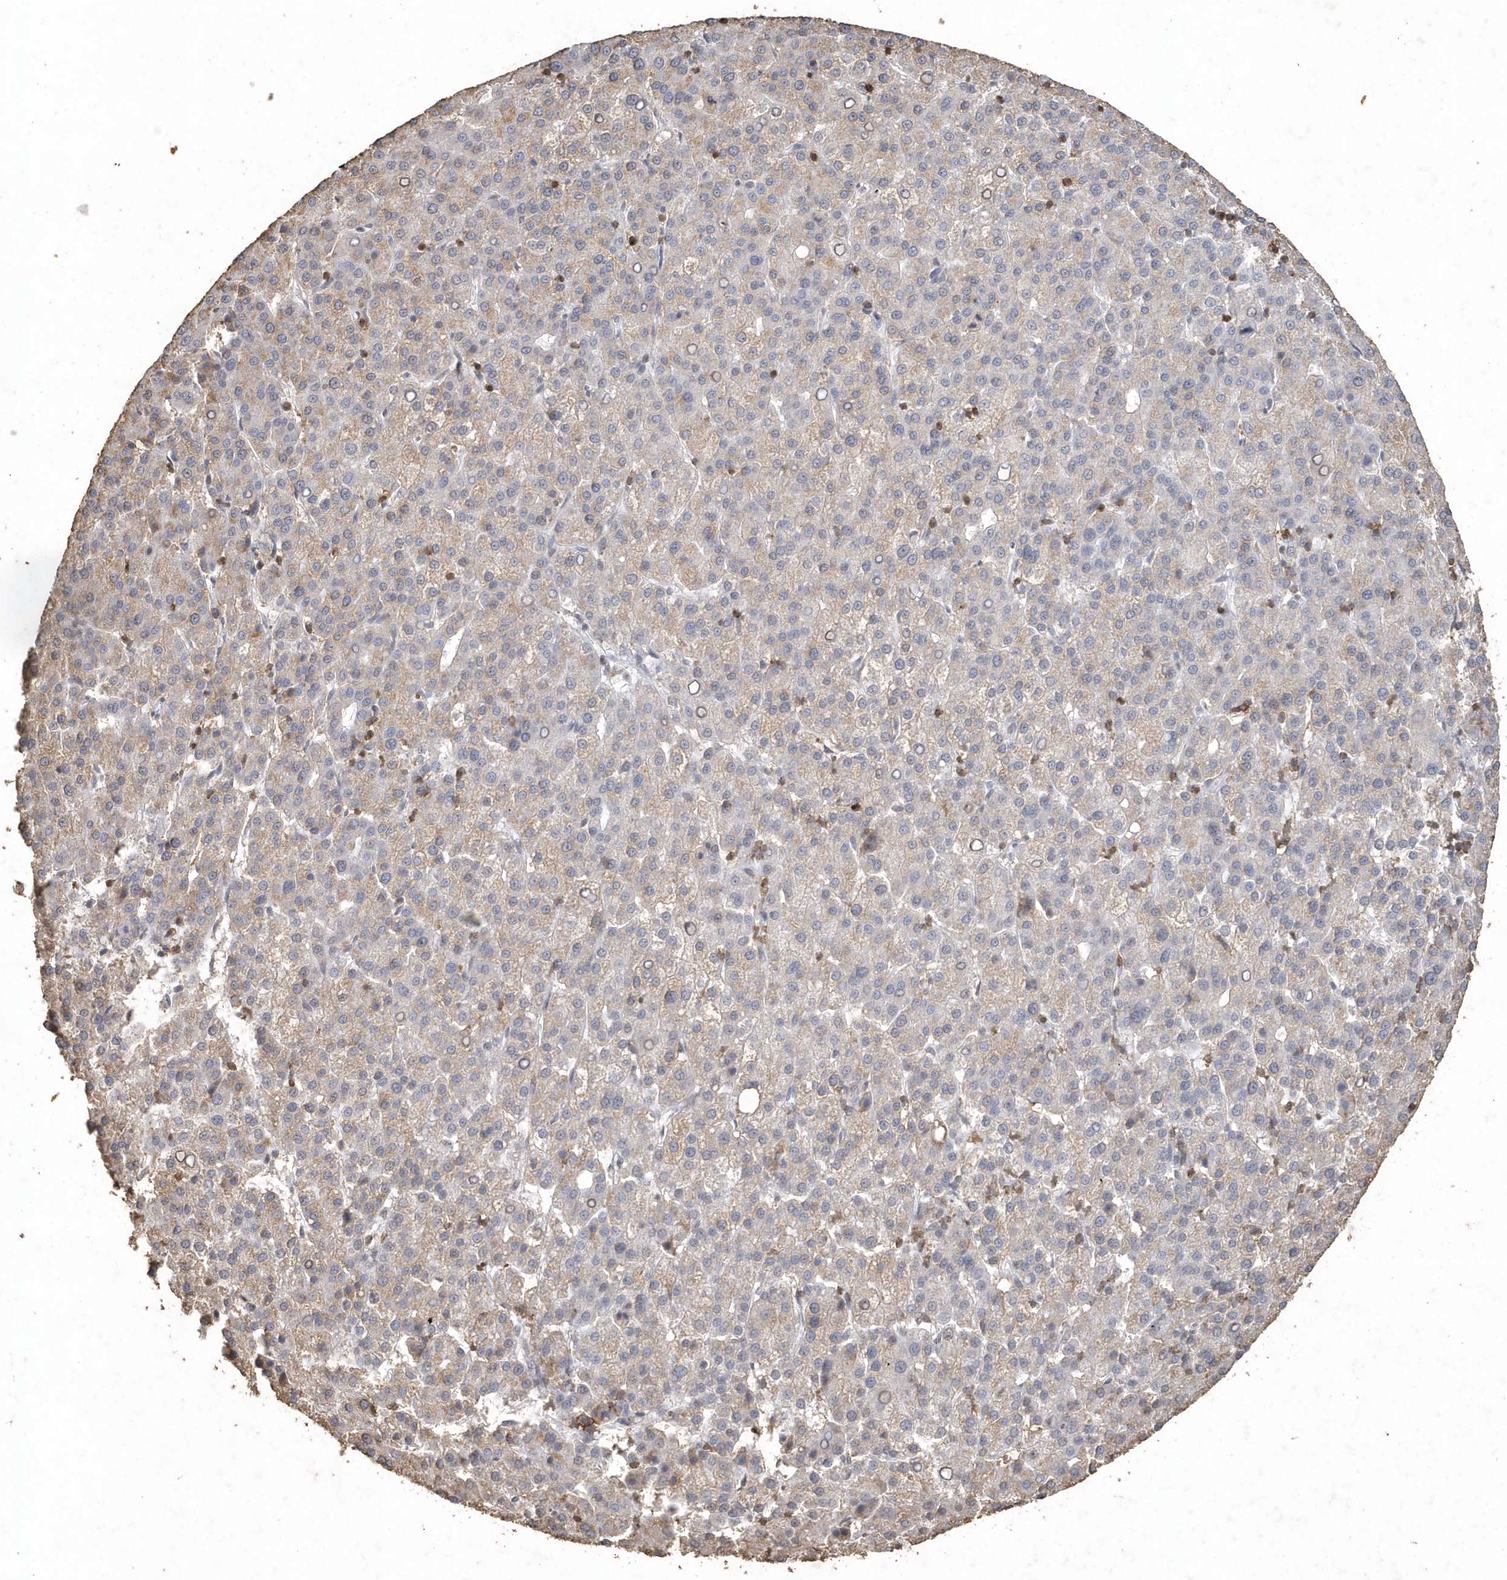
{"staining": {"intensity": "weak", "quantity": "<25%", "location": "cytoplasmic/membranous"}, "tissue": "liver cancer", "cell_type": "Tumor cells", "image_type": "cancer", "snomed": [{"axis": "morphology", "description": "Carcinoma, Hepatocellular, NOS"}, {"axis": "topography", "description": "Liver"}], "caption": "Tumor cells show no significant staining in liver cancer.", "gene": "PDCD1", "patient": {"sex": "female", "age": 58}}